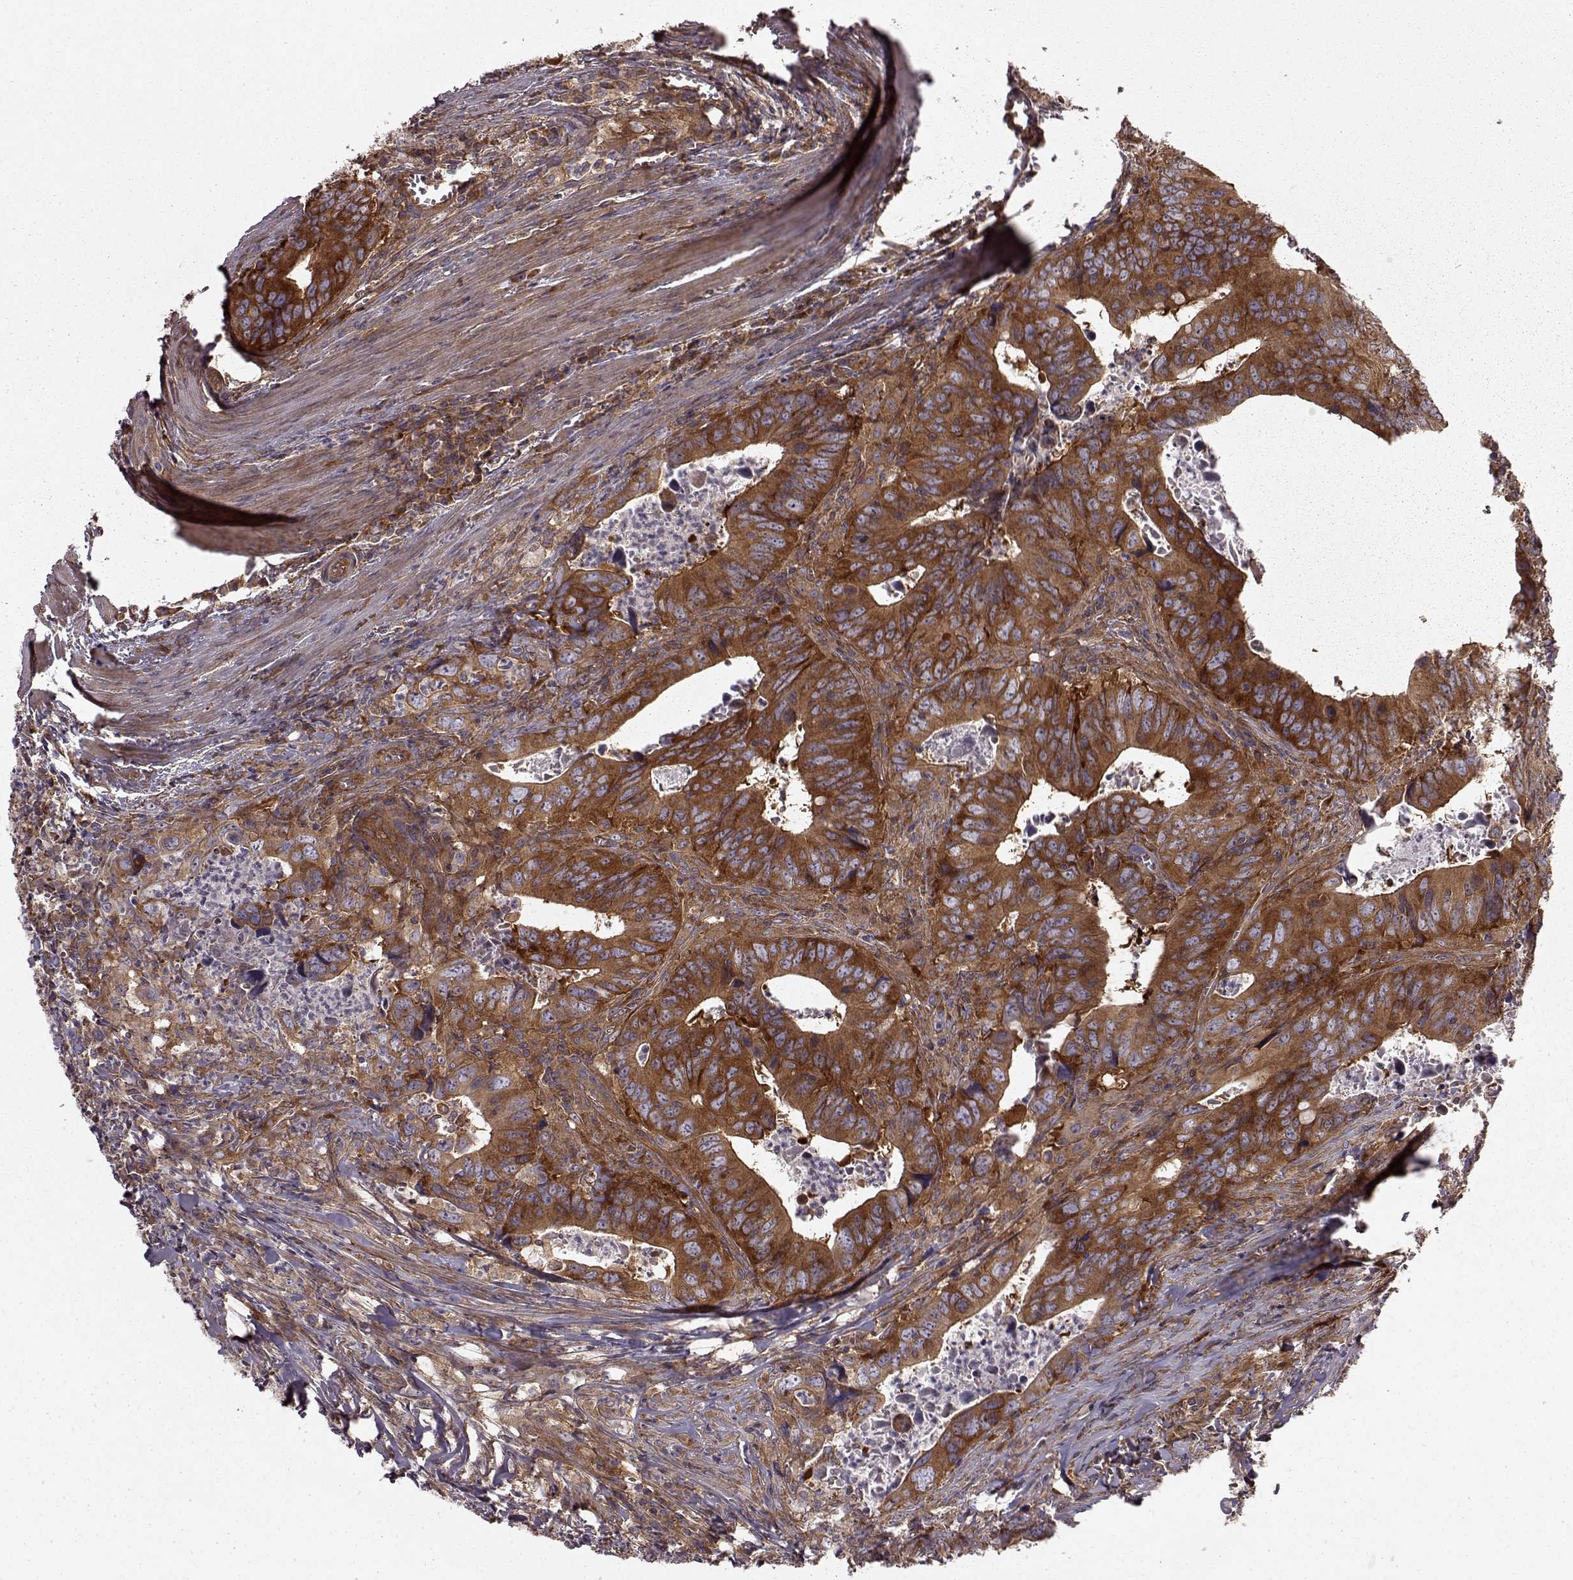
{"staining": {"intensity": "strong", "quantity": ">75%", "location": "cytoplasmic/membranous"}, "tissue": "colorectal cancer", "cell_type": "Tumor cells", "image_type": "cancer", "snomed": [{"axis": "morphology", "description": "Adenocarcinoma, NOS"}, {"axis": "topography", "description": "Colon"}], "caption": "Human colorectal cancer (adenocarcinoma) stained with a protein marker shows strong staining in tumor cells.", "gene": "RABGAP1", "patient": {"sex": "female", "age": 82}}